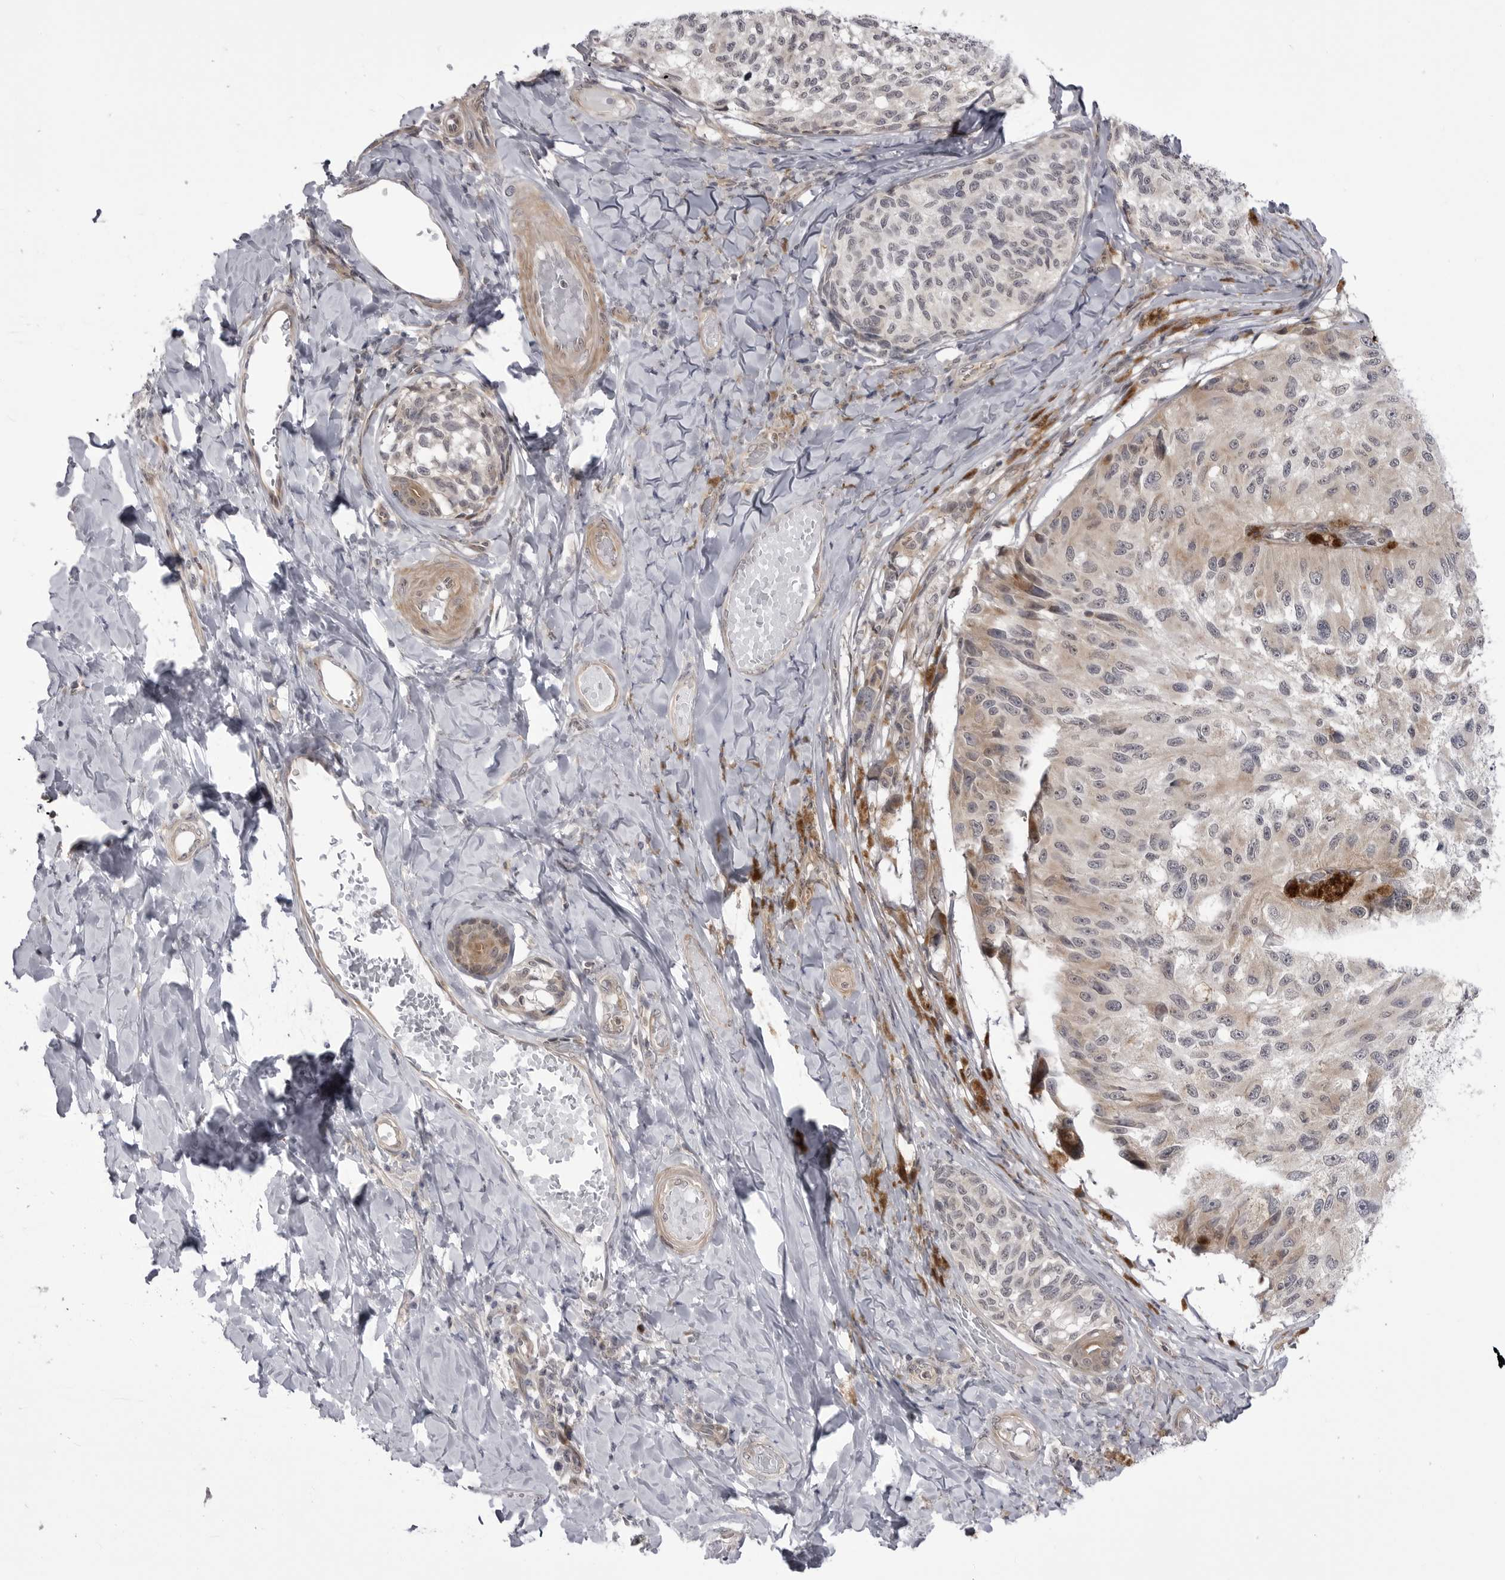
{"staining": {"intensity": "weak", "quantity": "<25%", "location": "cytoplasmic/membranous"}, "tissue": "melanoma", "cell_type": "Tumor cells", "image_type": "cancer", "snomed": [{"axis": "morphology", "description": "Malignant melanoma, NOS"}, {"axis": "topography", "description": "Skin"}], "caption": "Immunohistochemical staining of human malignant melanoma demonstrates no significant expression in tumor cells. The staining was performed using DAB to visualize the protein expression in brown, while the nuclei were stained in blue with hematoxylin (Magnification: 20x).", "gene": "CCDC18", "patient": {"sex": "female", "age": 73}}